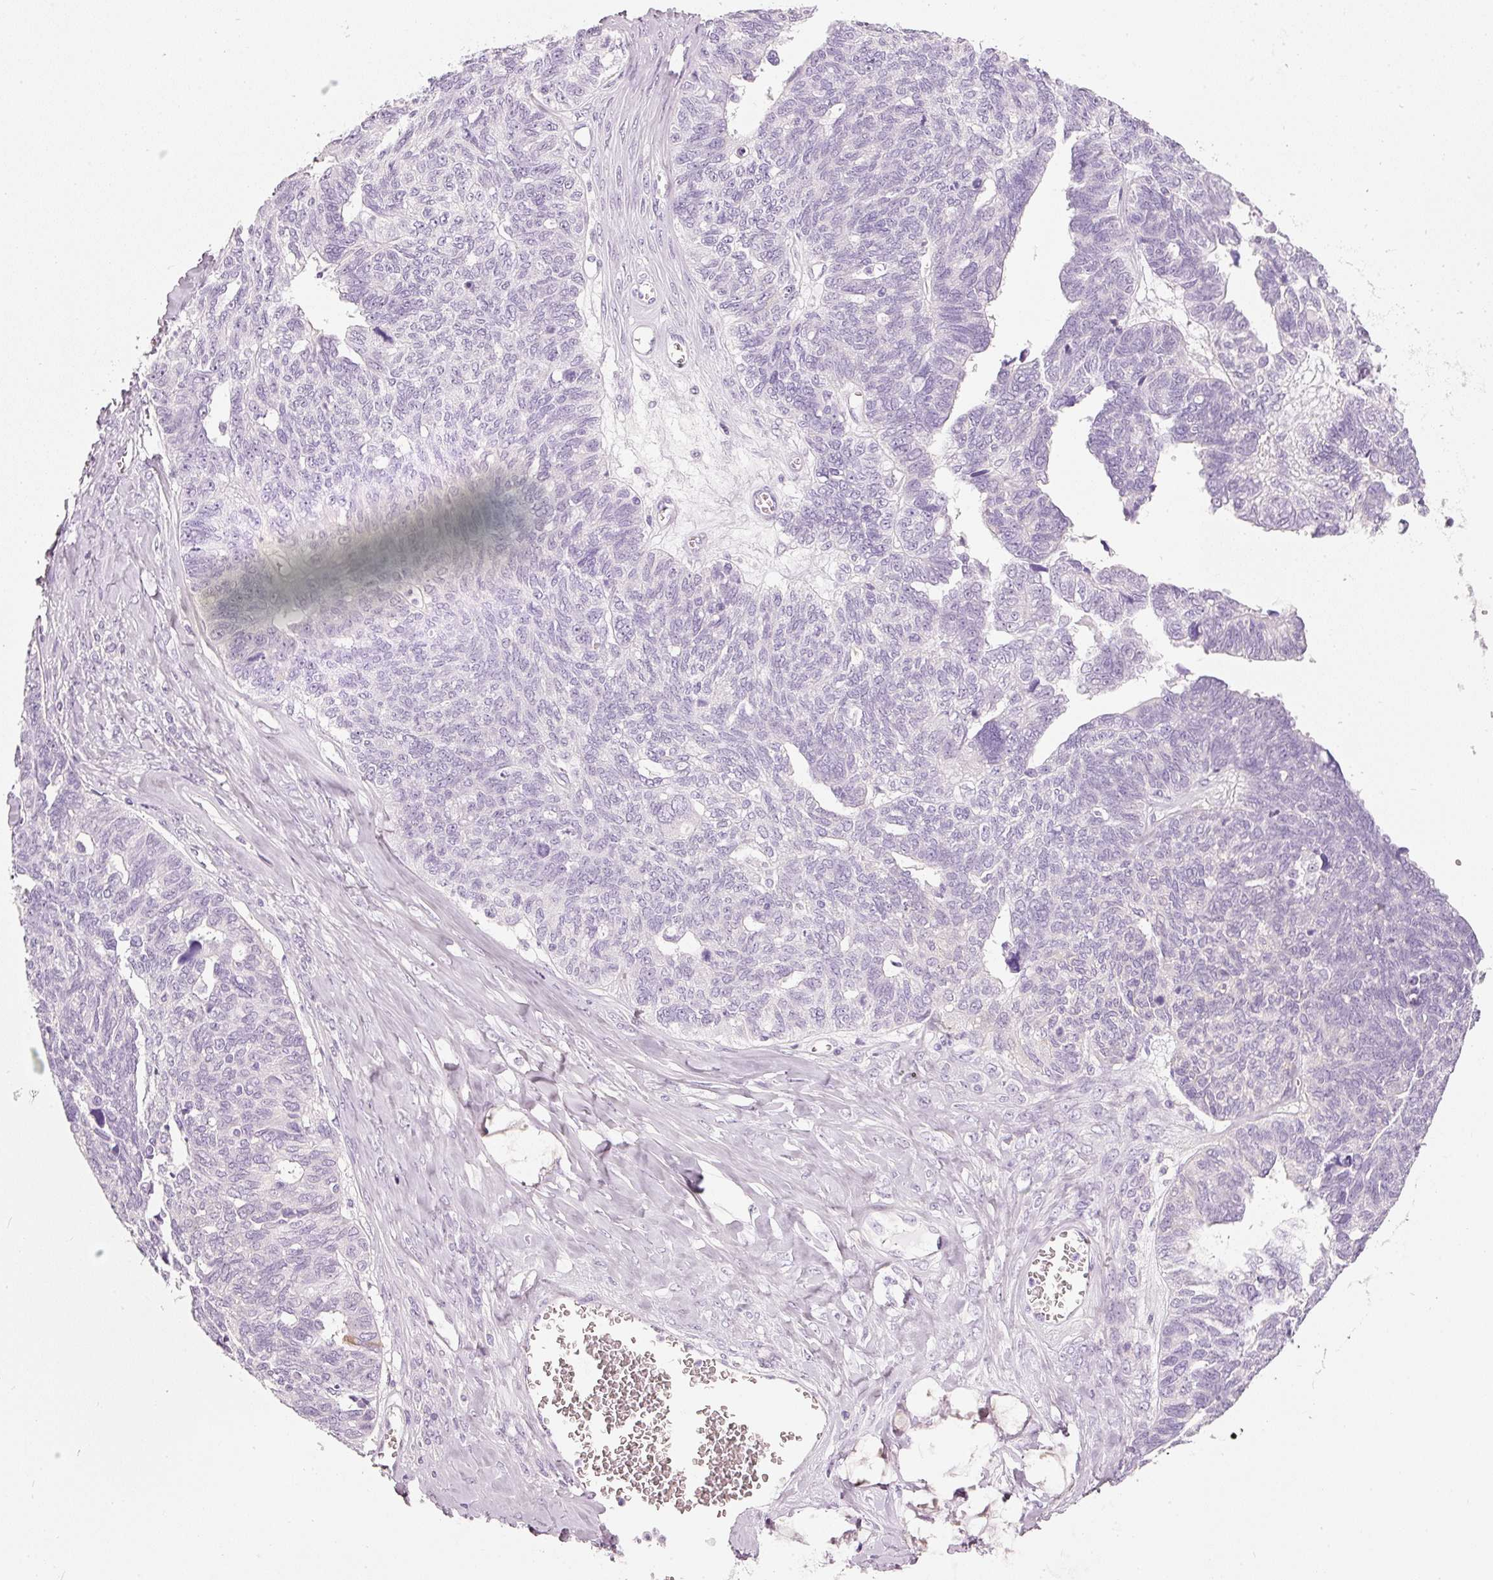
{"staining": {"intensity": "negative", "quantity": "none", "location": "none"}, "tissue": "ovarian cancer", "cell_type": "Tumor cells", "image_type": "cancer", "snomed": [{"axis": "morphology", "description": "Cystadenocarcinoma, serous, NOS"}, {"axis": "topography", "description": "Ovary"}], "caption": "Immunohistochemical staining of ovarian cancer exhibits no significant expression in tumor cells. Nuclei are stained in blue.", "gene": "PDXDC1", "patient": {"sex": "female", "age": 79}}